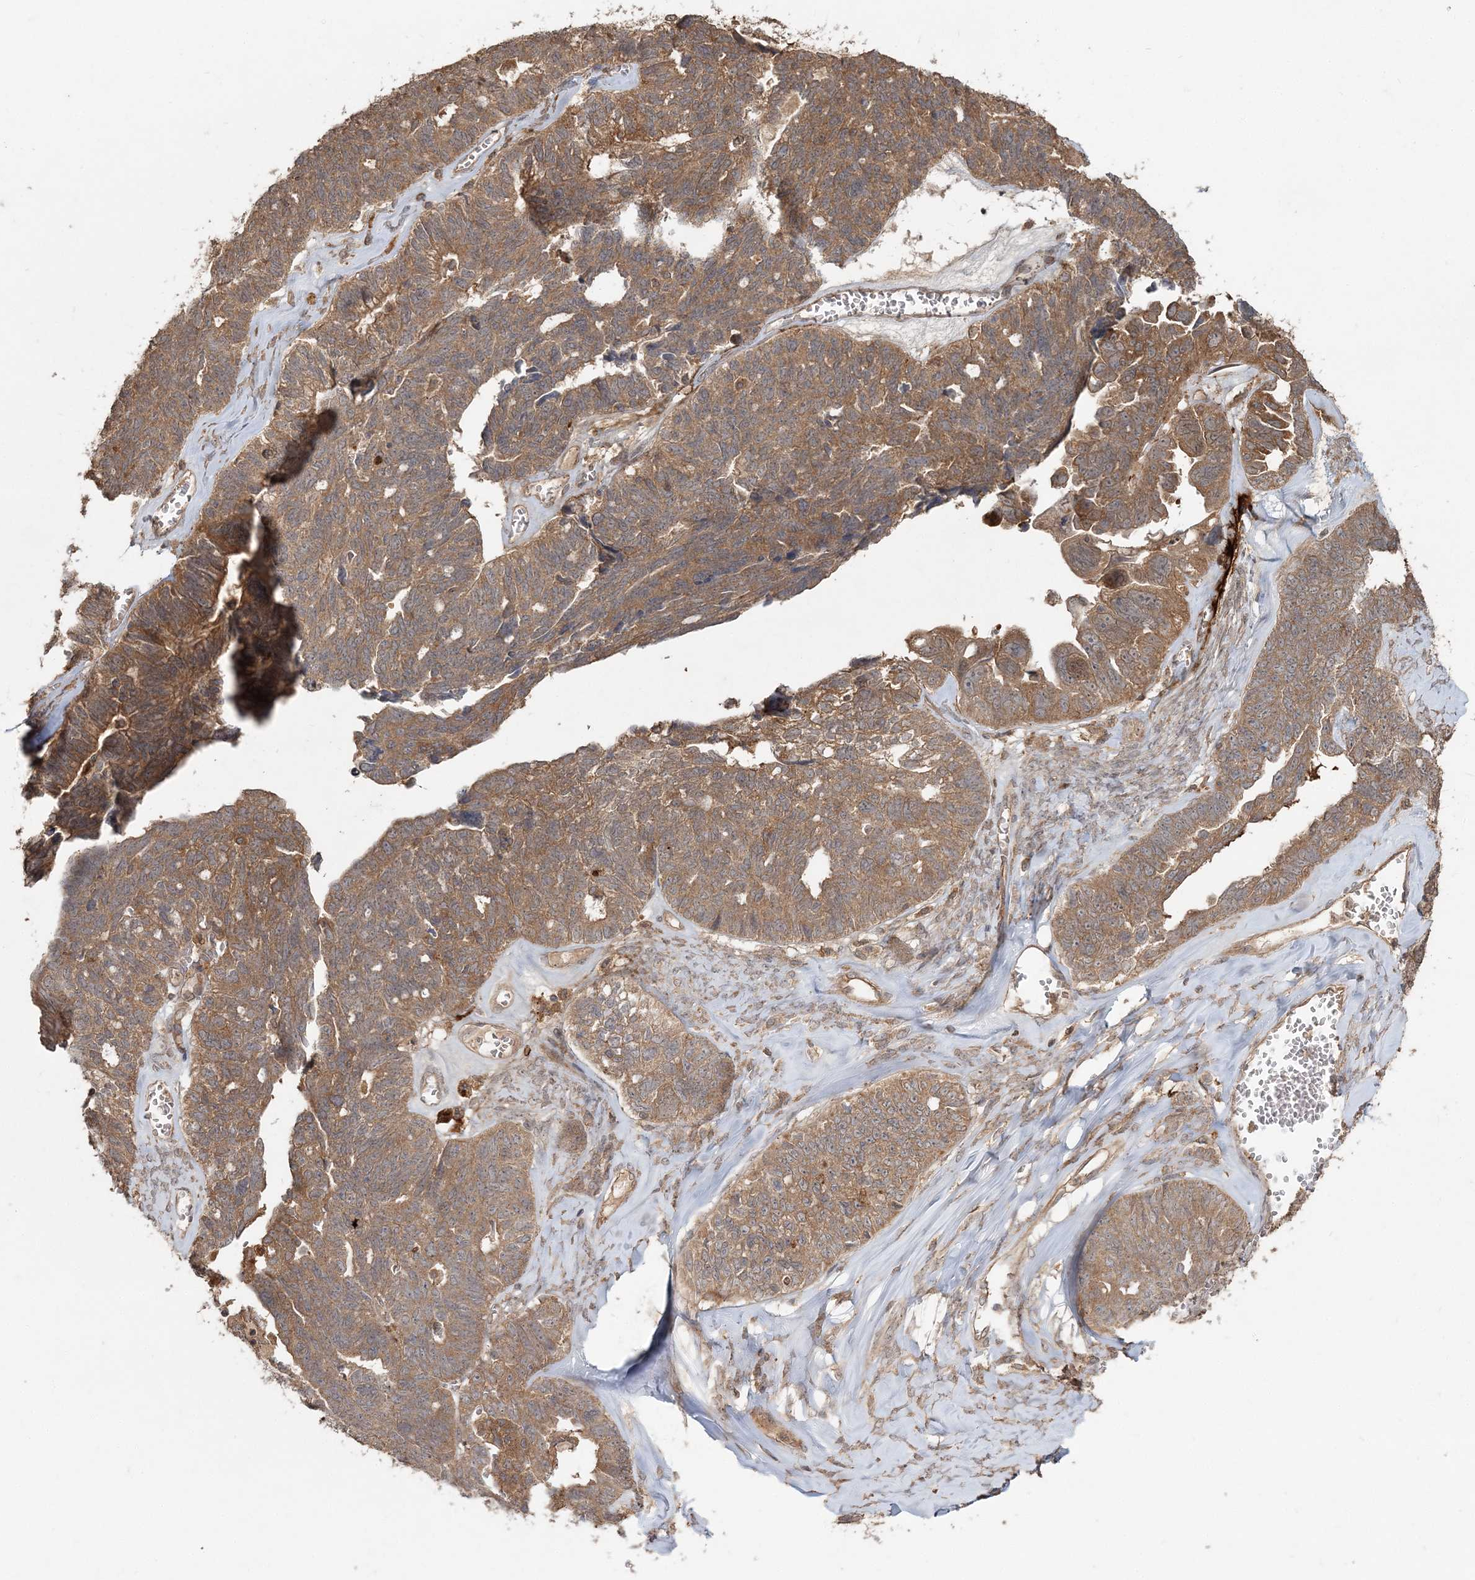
{"staining": {"intensity": "moderate", "quantity": ">75%", "location": "cytoplasmic/membranous"}, "tissue": "ovarian cancer", "cell_type": "Tumor cells", "image_type": "cancer", "snomed": [{"axis": "morphology", "description": "Cystadenocarcinoma, serous, NOS"}, {"axis": "topography", "description": "Ovary"}], "caption": "About >75% of tumor cells in human ovarian cancer (serous cystadenocarcinoma) demonstrate moderate cytoplasmic/membranous protein expression as visualized by brown immunohistochemical staining.", "gene": "SPRY1", "patient": {"sex": "female", "age": 79}}